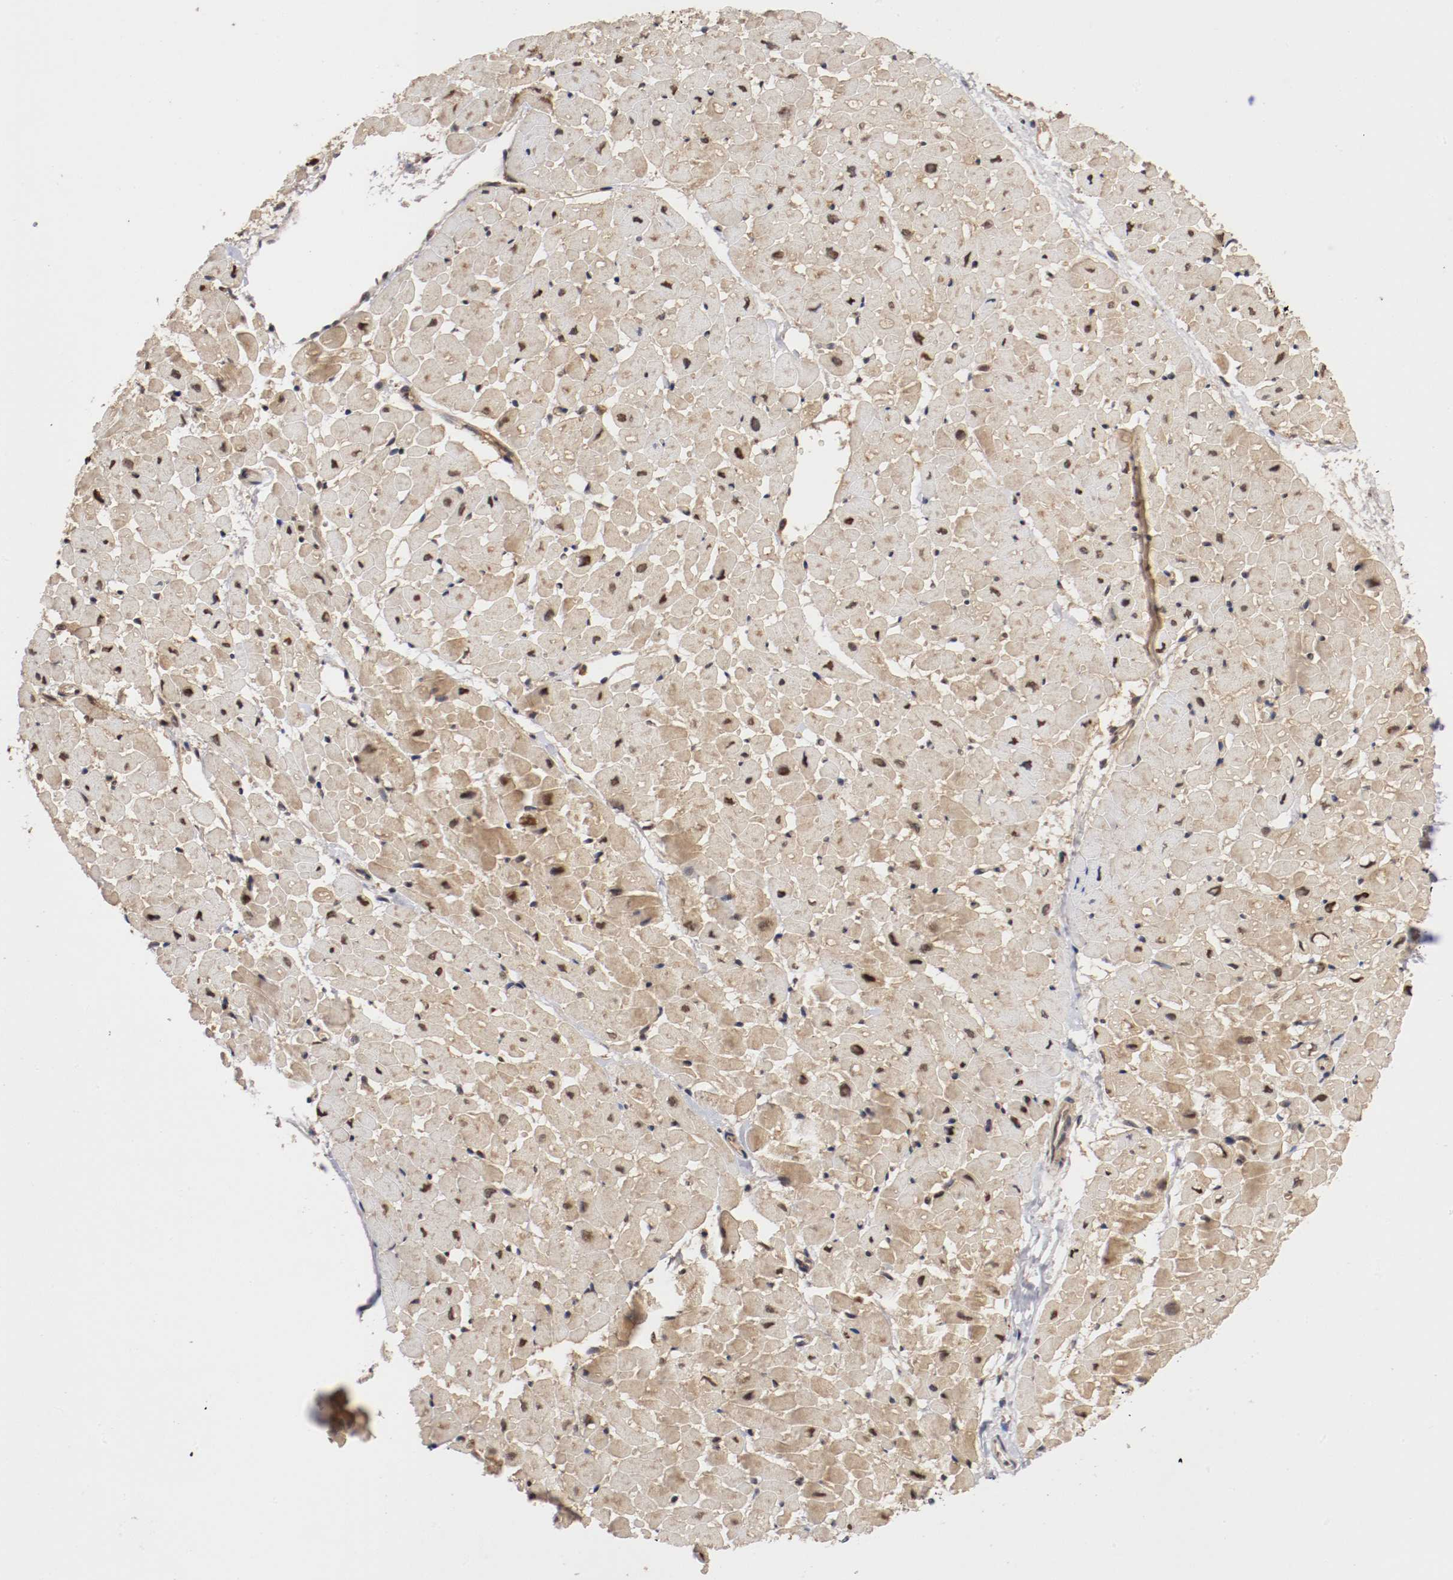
{"staining": {"intensity": "weak", "quantity": ">75%", "location": "cytoplasmic/membranous"}, "tissue": "heart muscle", "cell_type": "Cardiomyocytes", "image_type": "normal", "snomed": [{"axis": "morphology", "description": "Normal tissue, NOS"}, {"axis": "topography", "description": "Heart"}], "caption": "Heart muscle stained with DAB (3,3'-diaminobenzidine) immunohistochemistry (IHC) exhibits low levels of weak cytoplasmic/membranous staining in approximately >75% of cardiomyocytes.", "gene": "DNMT3B", "patient": {"sex": "male", "age": 45}}